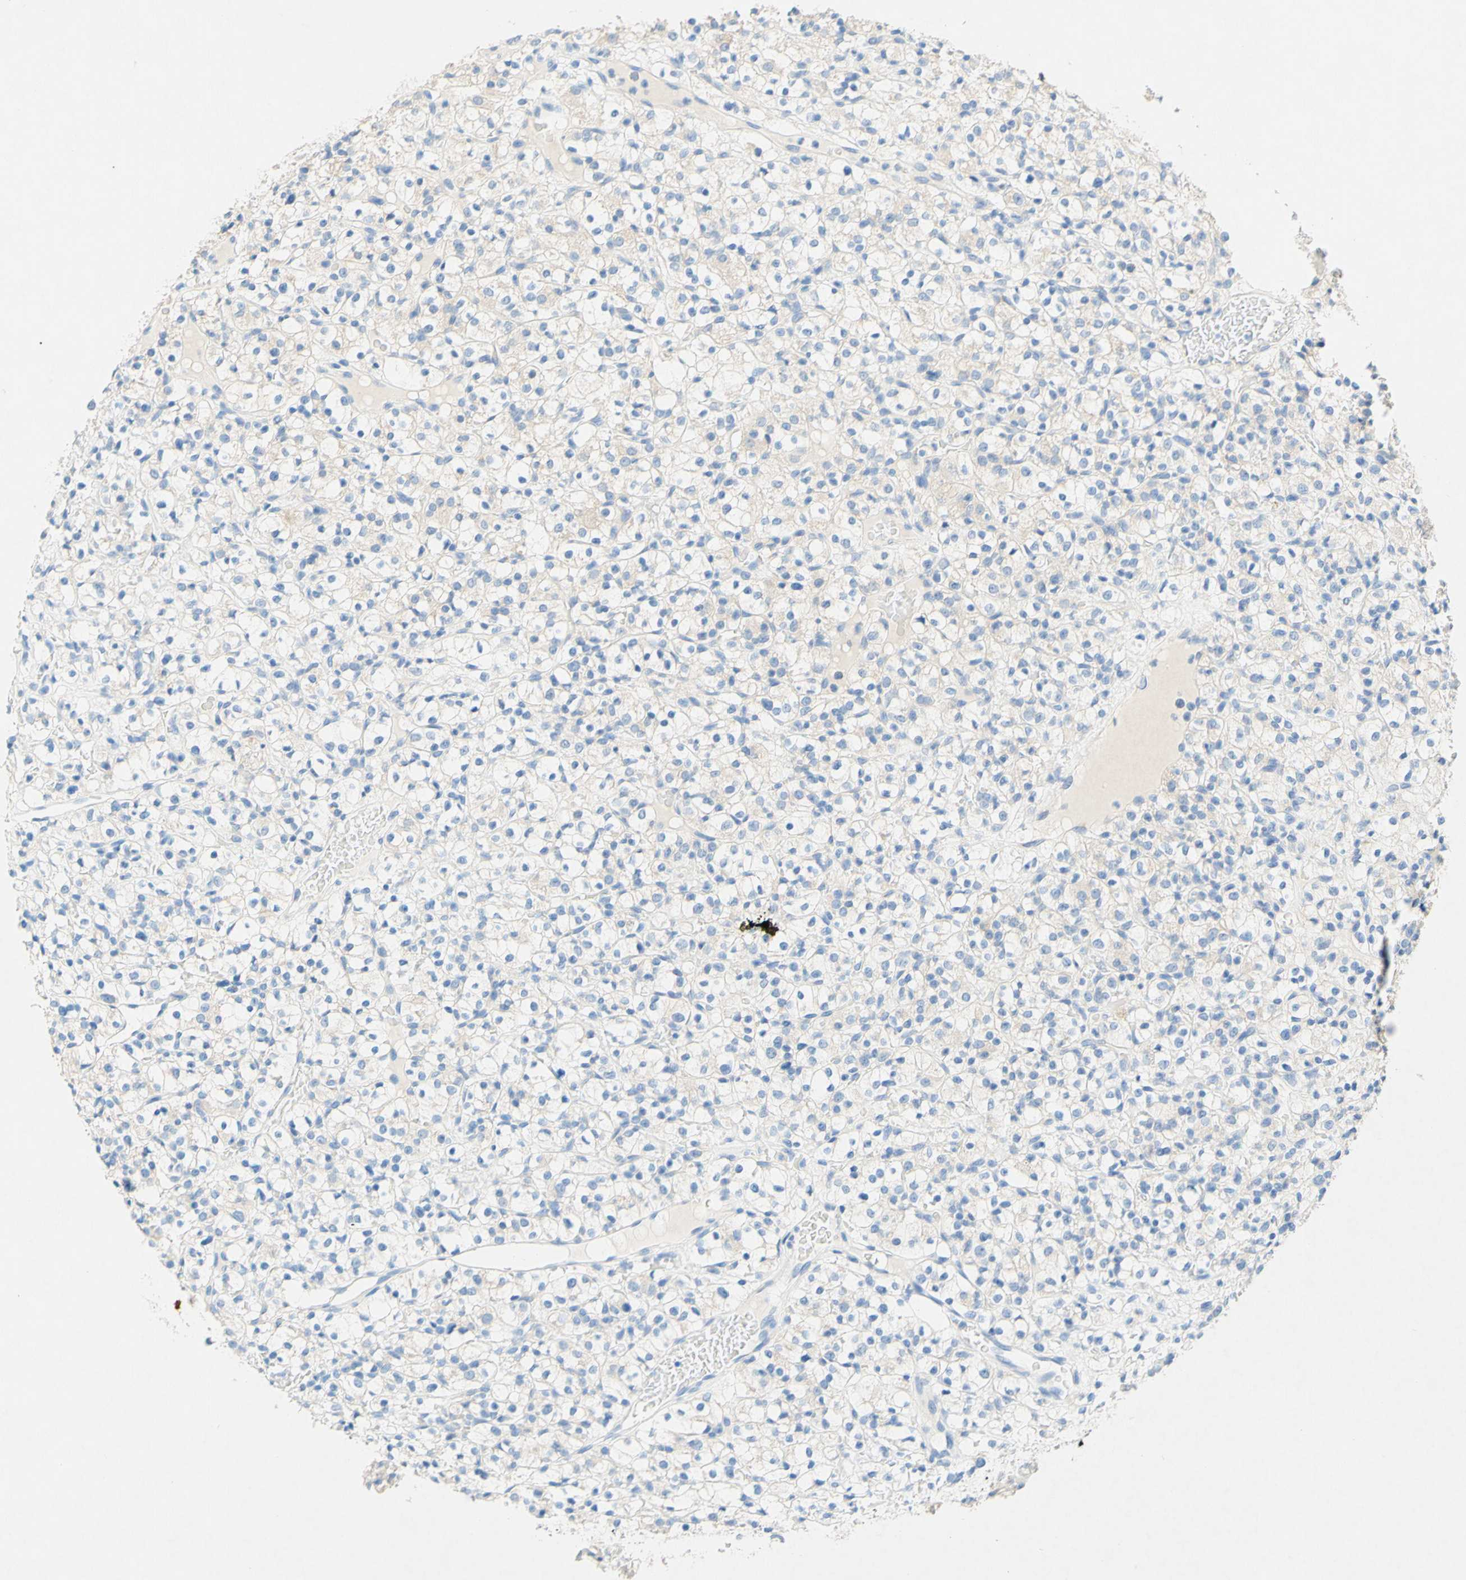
{"staining": {"intensity": "negative", "quantity": "none", "location": "none"}, "tissue": "renal cancer", "cell_type": "Tumor cells", "image_type": "cancer", "snomed": [{"axis": "morphology", "description": "Normal tissue, NOS"}, {"axis": "morphology", "description": "Adenocarcinoma, NOS"}, {"axis": "topography", "description": "Kidney"}], "caption": "Micrograph shows no significant protein staining in tumor cells of renal cancer (adenocarcinoma).", "gene": "SLC46A1", "patient": {"sex": "female", "age": 72}}